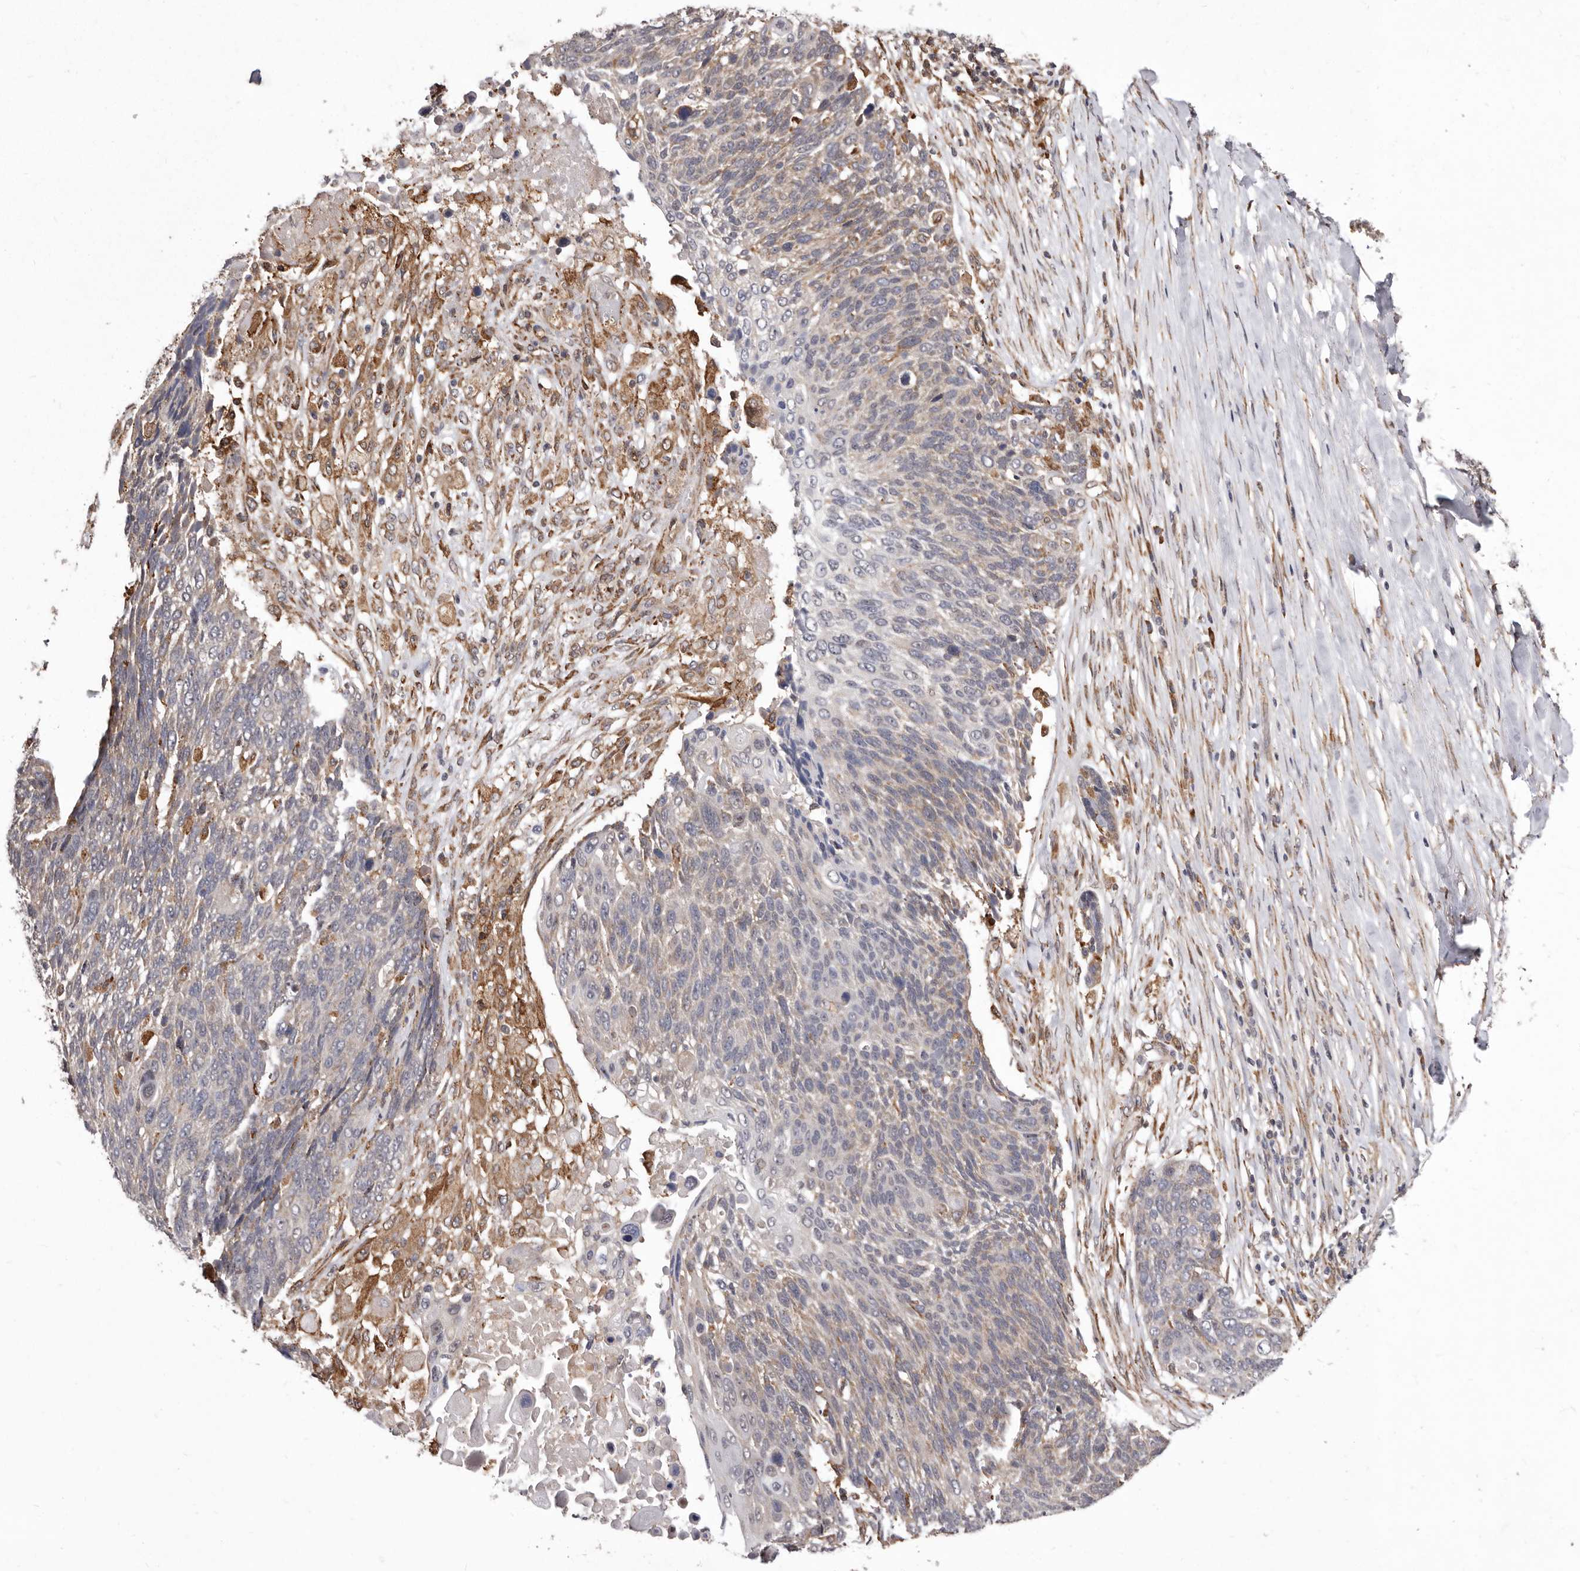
{"staining": {"intensity": "weak", "quantity": "<25%", "location": "cytoplasmic/membranous"}, "tissue": "lung cancer", "cell_type": "Tumor cells", "image_type": "cancer", "snomed": [{"axis": "morphology", "description": "Squamous cell carcinoma, NOS"}, {"axis": "topography", "description": "Lung"}], "caption": "DAB (3,3'-diaminobenzidine) immunohistochemical staining of lung squamous cell carcinoma exhibits no significant expression in tumor cells.", "gene": "RRM2B", "patient": {"sex": "male", "age": 66}}